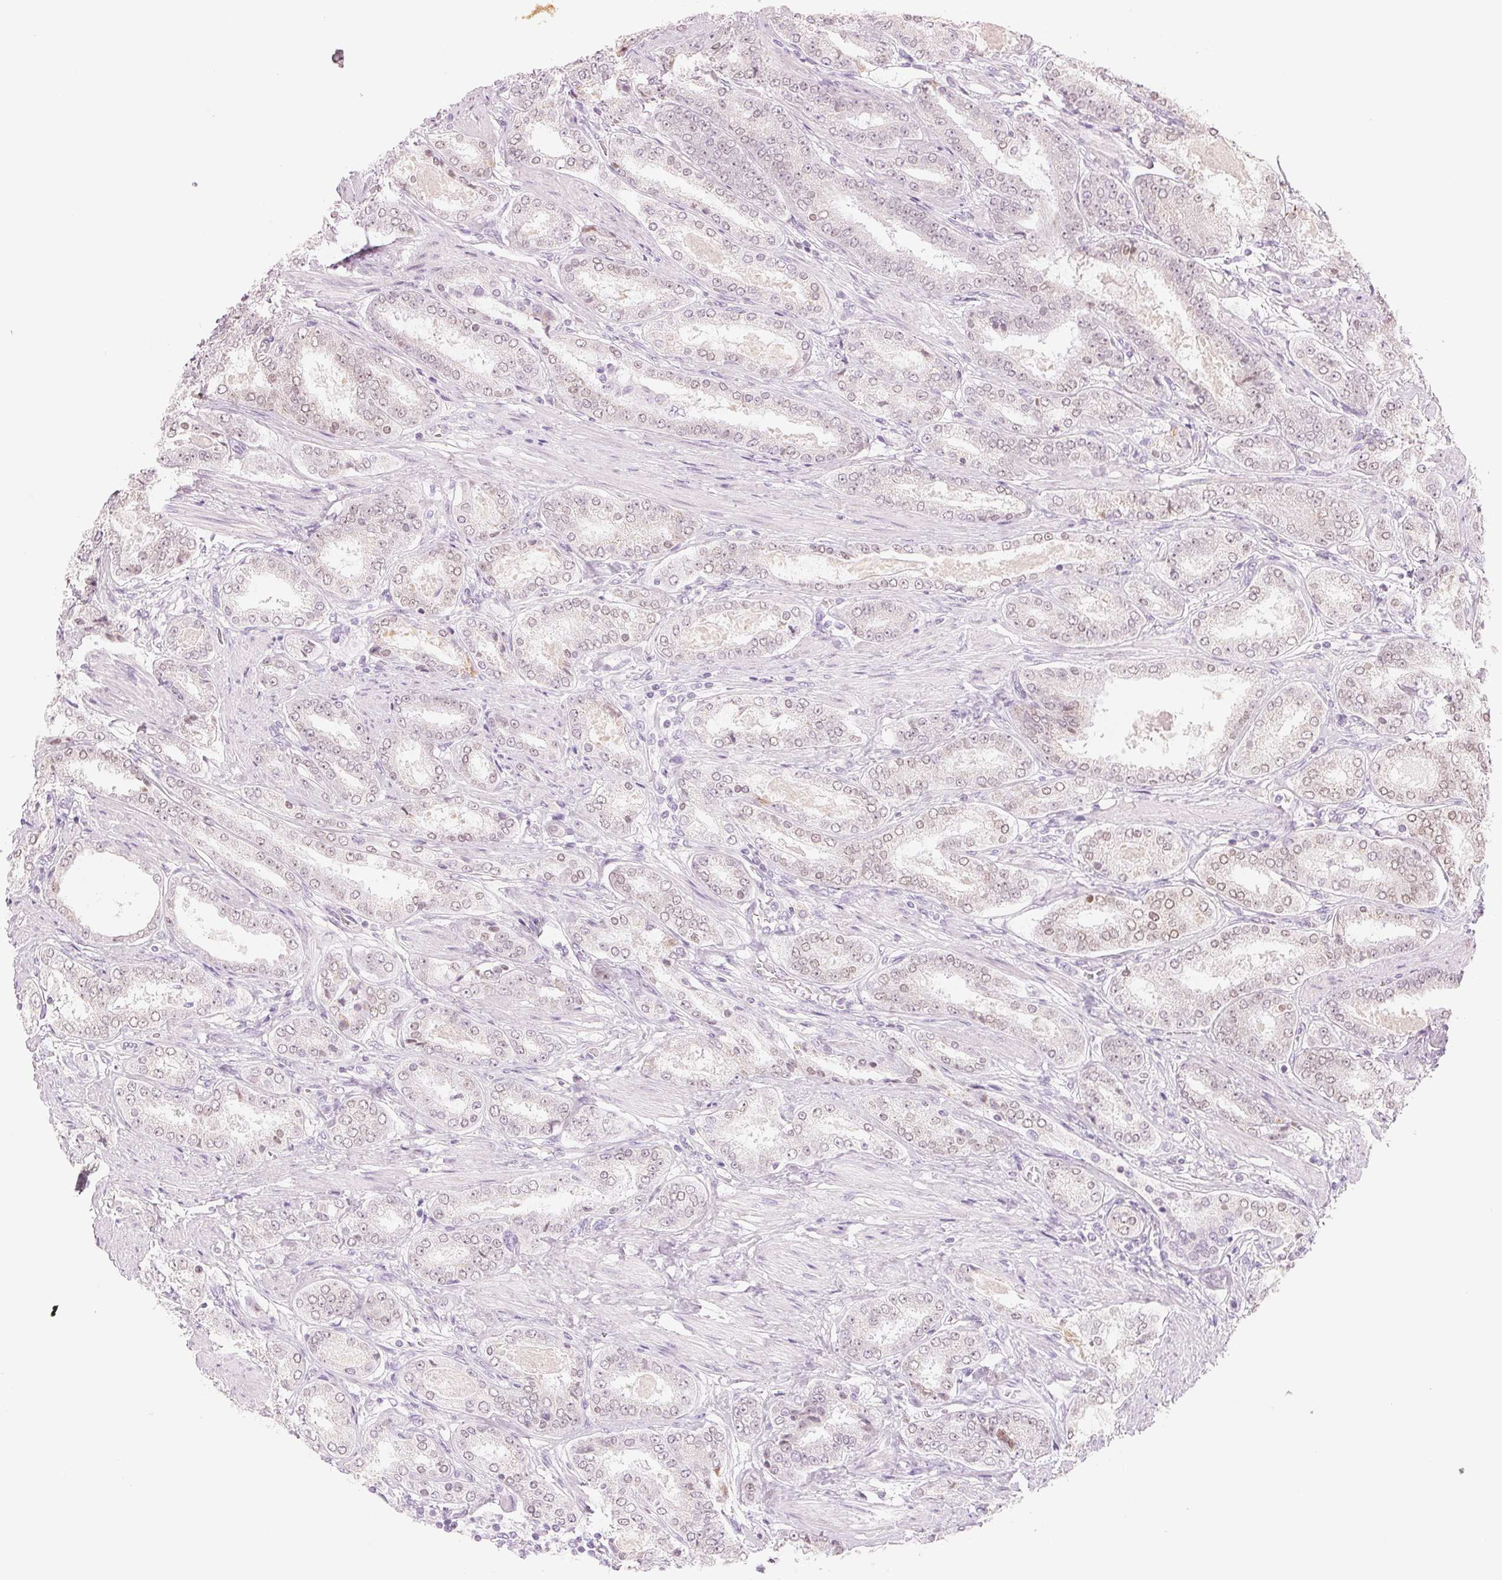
{"staining": {"intensity": "weak", "quantity": "25%-75%", "location": "nuclear"}, "tissue": "prostate cancer", "cell_type": "Tumor cells", "image_type": "cancer", "snomed": [{"axis": "morphology", "description": "Adenocarcinoma, High grade"}, {"axis": "topography", "description": "Prostate"}], "caption": "Human prostate cancer stained with a brown dye demonstrates weak nuclear positive positivity in approximately 25%-75% of tumor cells.", "gene": "HOXB13", "patient": {"sex": "male", "age": 63}}